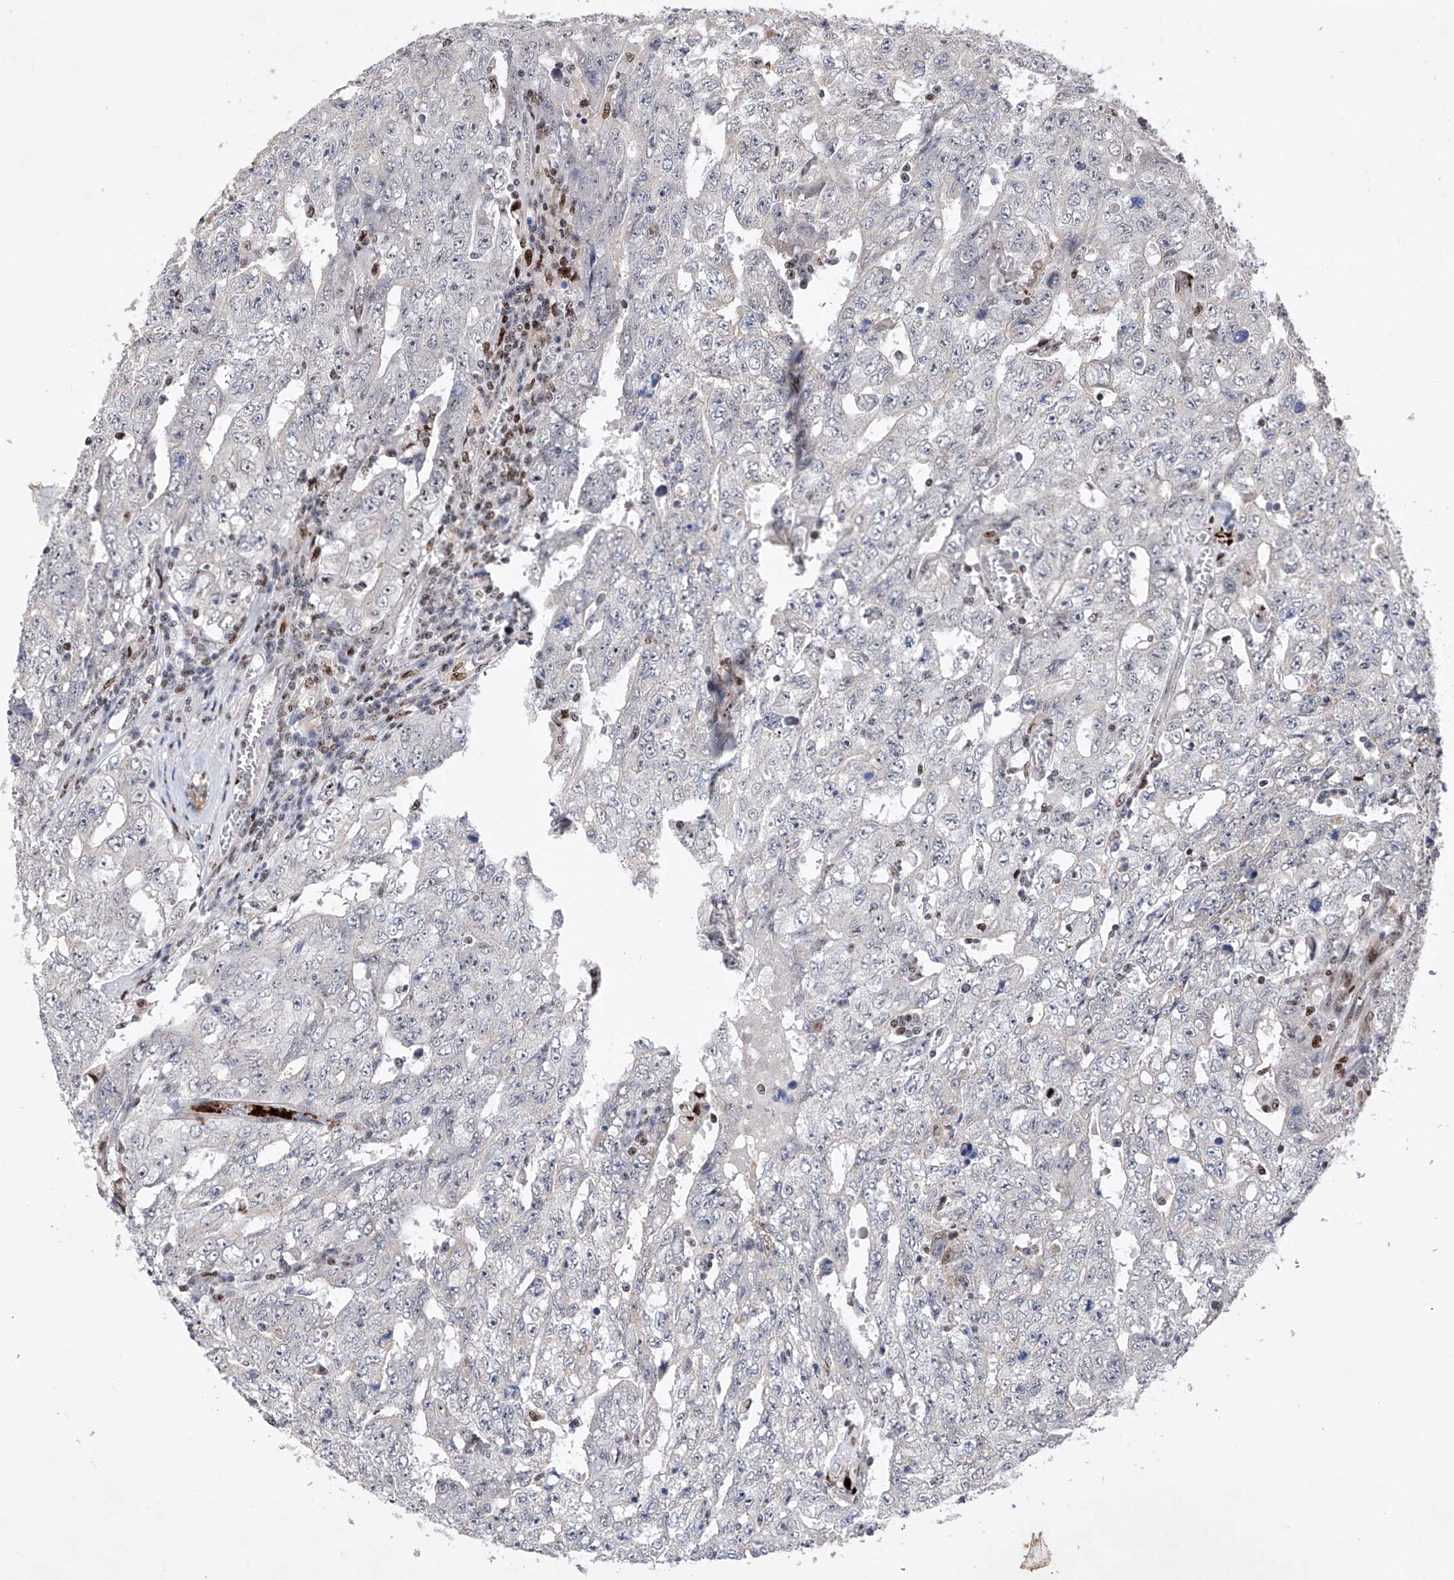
{"staining": {"intensity": "negative", "quantity": "none", "location": "none"}, "tissue": "testis cancer", "cell_type": "Tumor cells", "image_type": "cancer", "snomed": [{"axis": "morphology", "description": "Carcinoma, Embryonal, NOS"}, {"axis": "topography", "description": "Testis"}], "caption": "High magnification brightfield microscopy of testis cancer (embryonal carcinoma) stained with DAB (3,3'-diaminobenzidine) (brown) and counterstained with hematoxylin (blue): tumor cells show no significant positivity.", "gene": "AFG1L", "patient": {"sex": "male", "age": 26}}